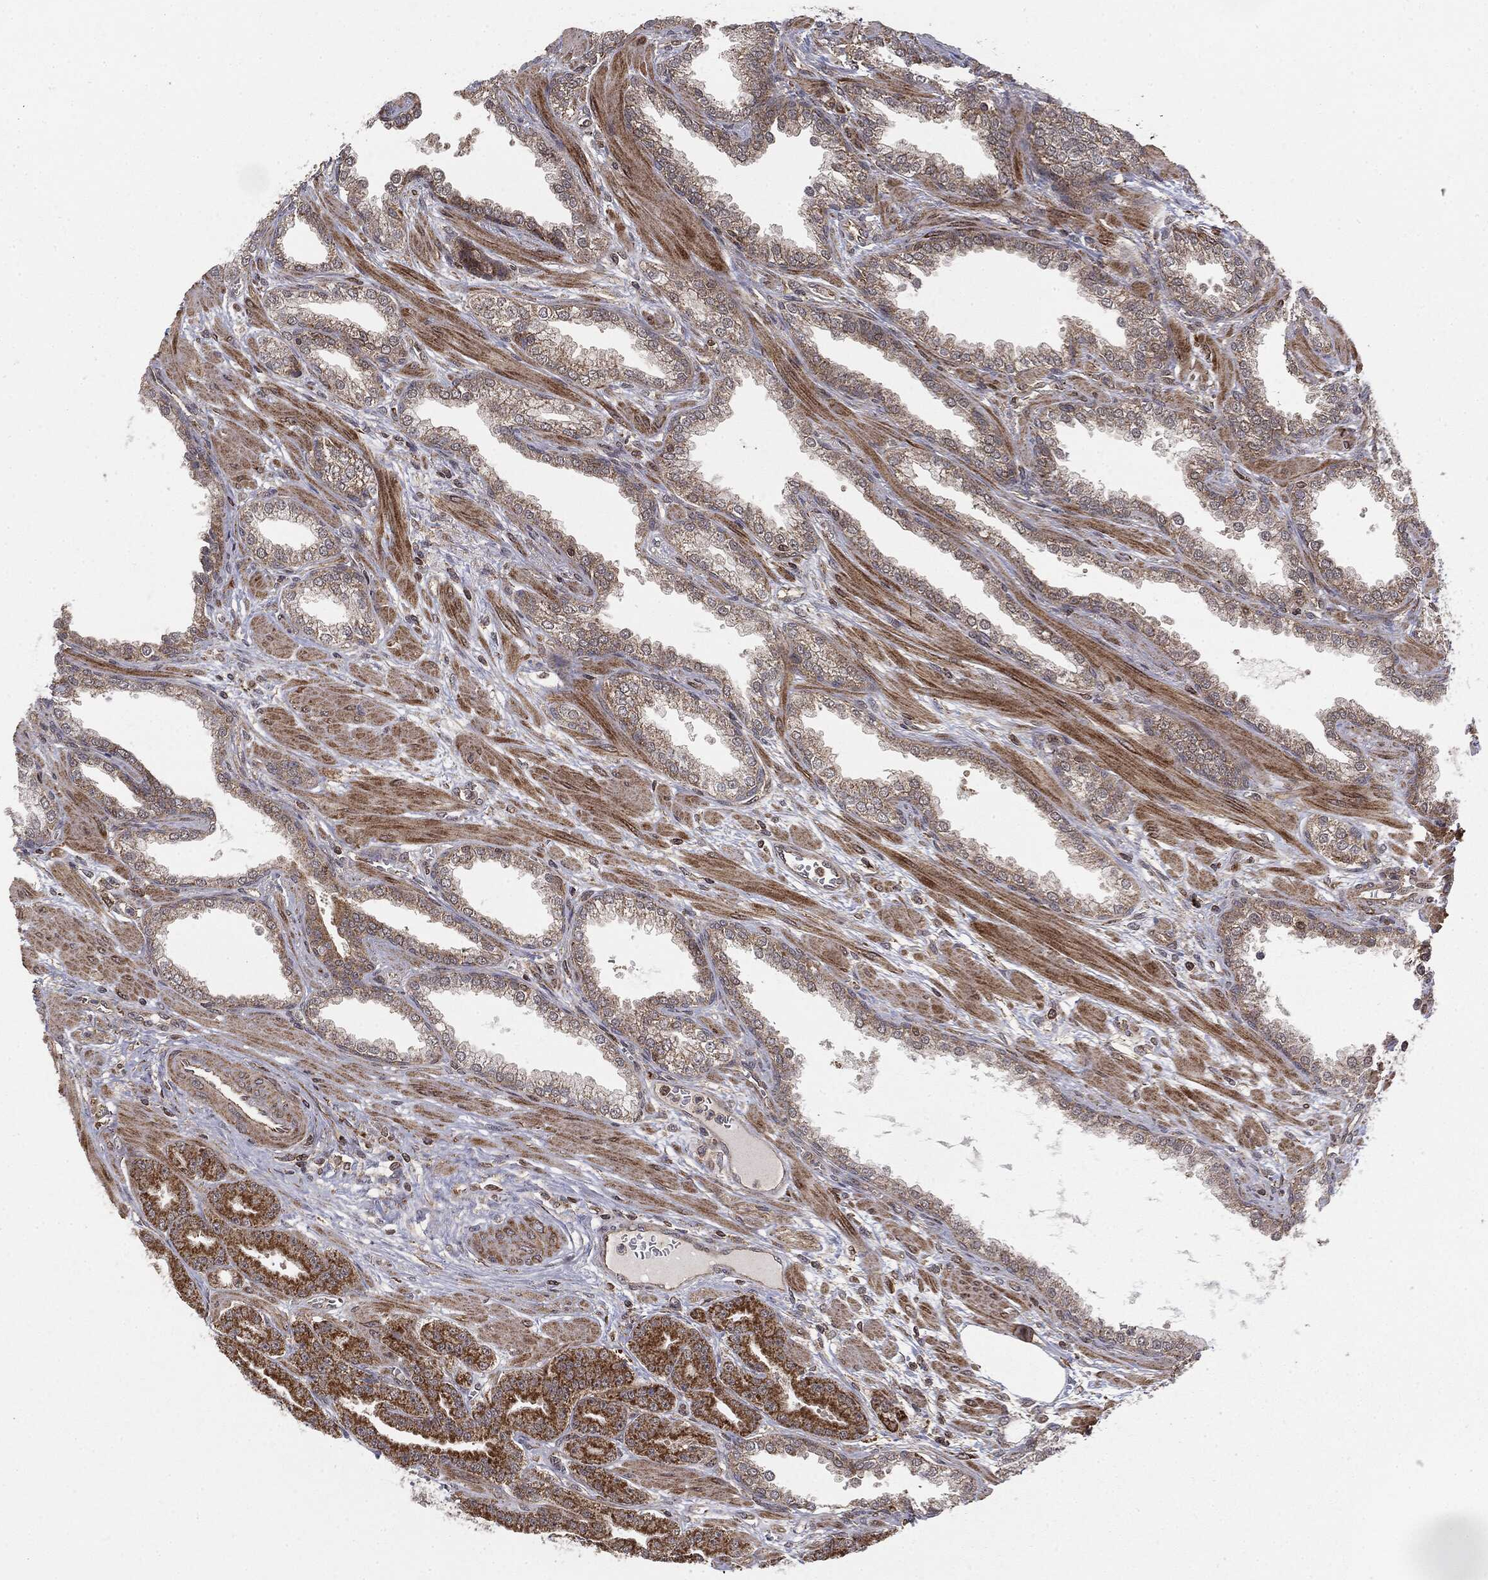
{"staining": {"intensity": "strong", "quantity": ">75%", "location": "cytoplasmic/membranous"}, "tissue": "prostate cancer", "cell_type": "Tumor cells", "image_type": "cancer", "snomed": [{"axis": "morphology", "description": "Adenocarcinoma, High grade"}, {"axis": "topography", "description": "Prostate"}], "caption": "This is an image of immunohistochemistry staining of prostate cancer (adenocarcinoma (high-grade)), which shows strong expression in the cytoplasmic/membranous of tumor cells.", "gene": "MTOR", "patient": {"sex": "male", "age": 60}}